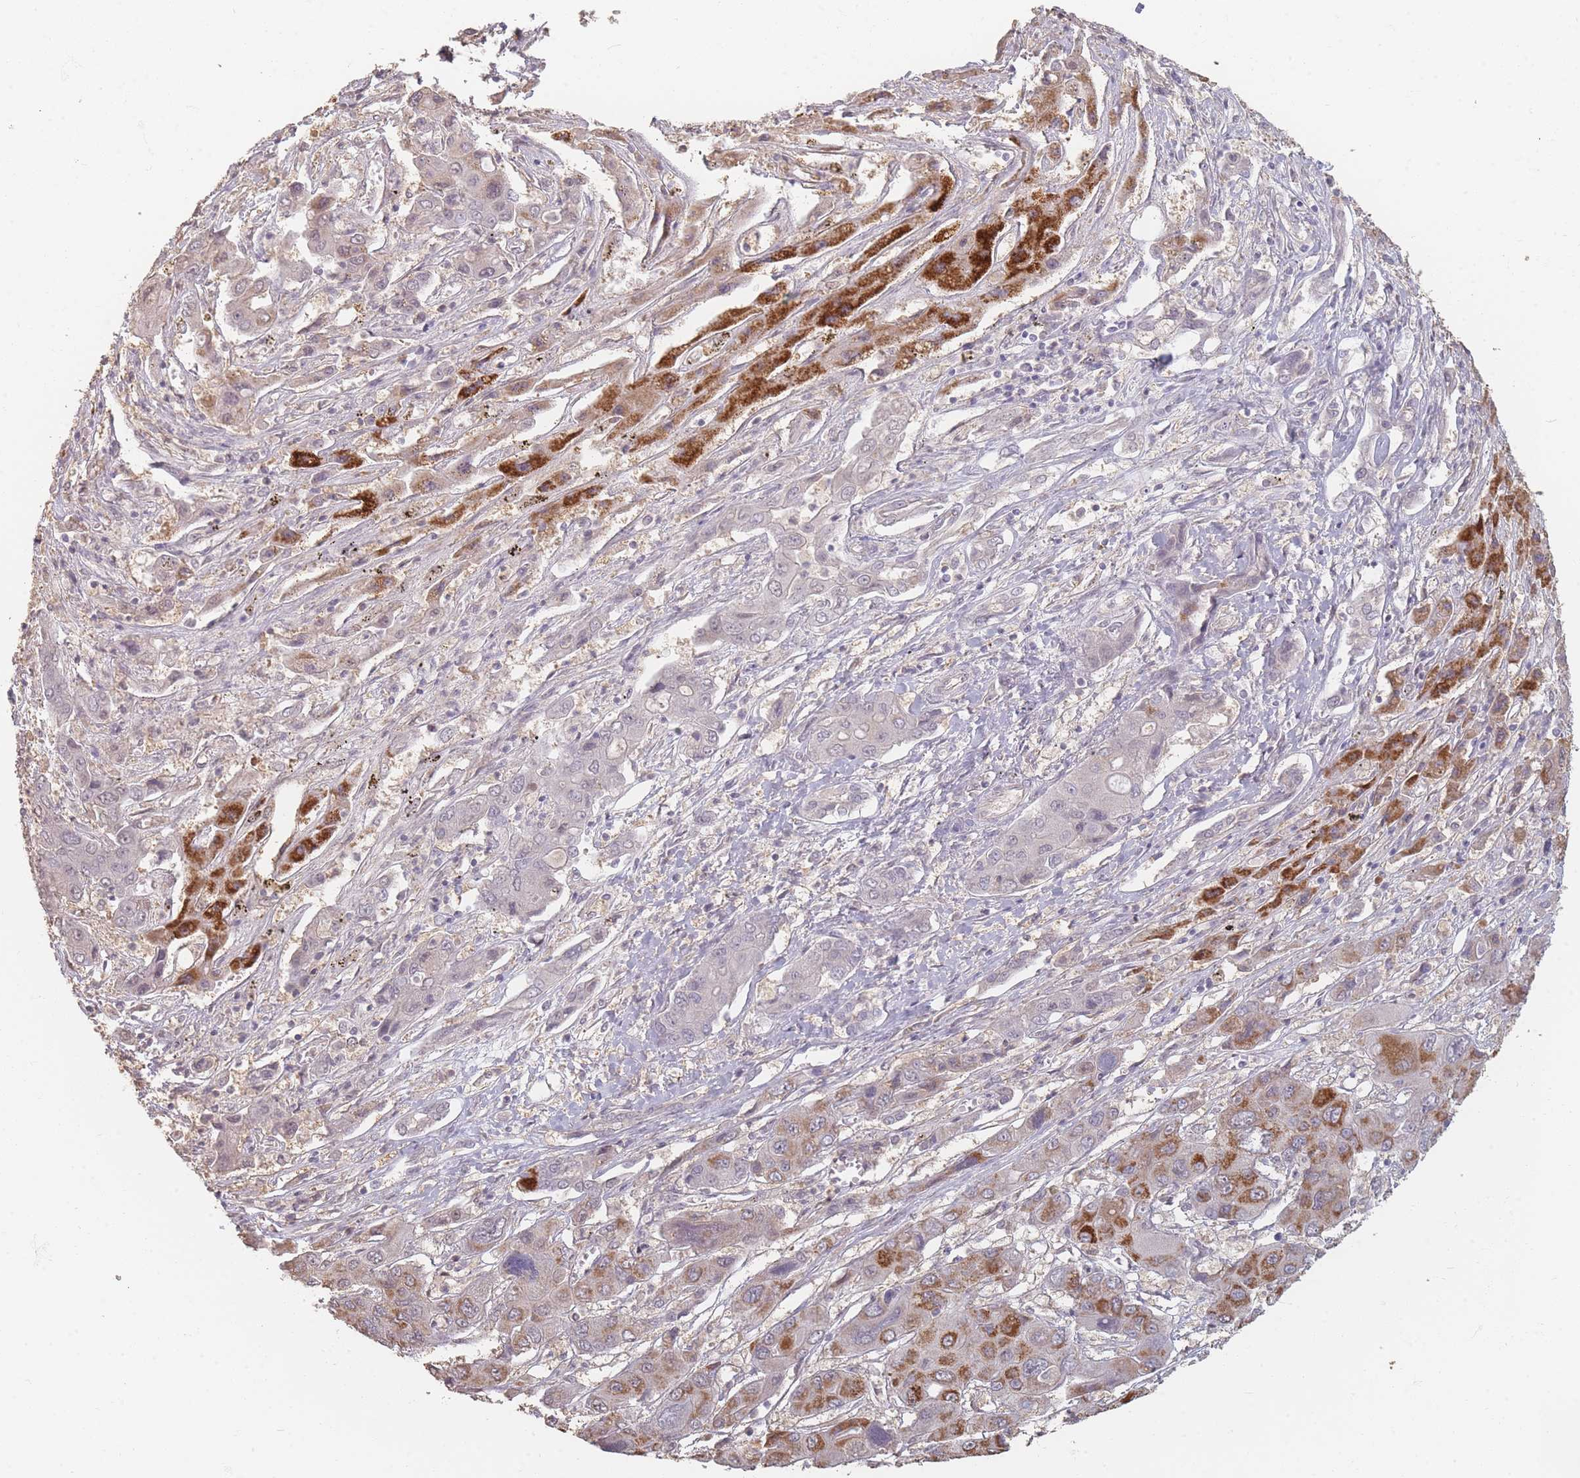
{"staining": {"intensity": "strong", "quantity": "<25%", "location": "cytoplasmic/membranous"}, "tissue": "liver cancer", "cell_type": "Tumor cells", "image_type": "cancer", "snomed": [{"axis": "morphology", "description": "Cholangiocarcinoma"}, {"axis": "topography", "description": "Liver"}], "caption": "A brown stain shows strong cytoplasmic/membranous expression of a protein in liver cancer tumor cells.", "gene": "RFTN1", "patient": {"sex": "male", "age": 67}}